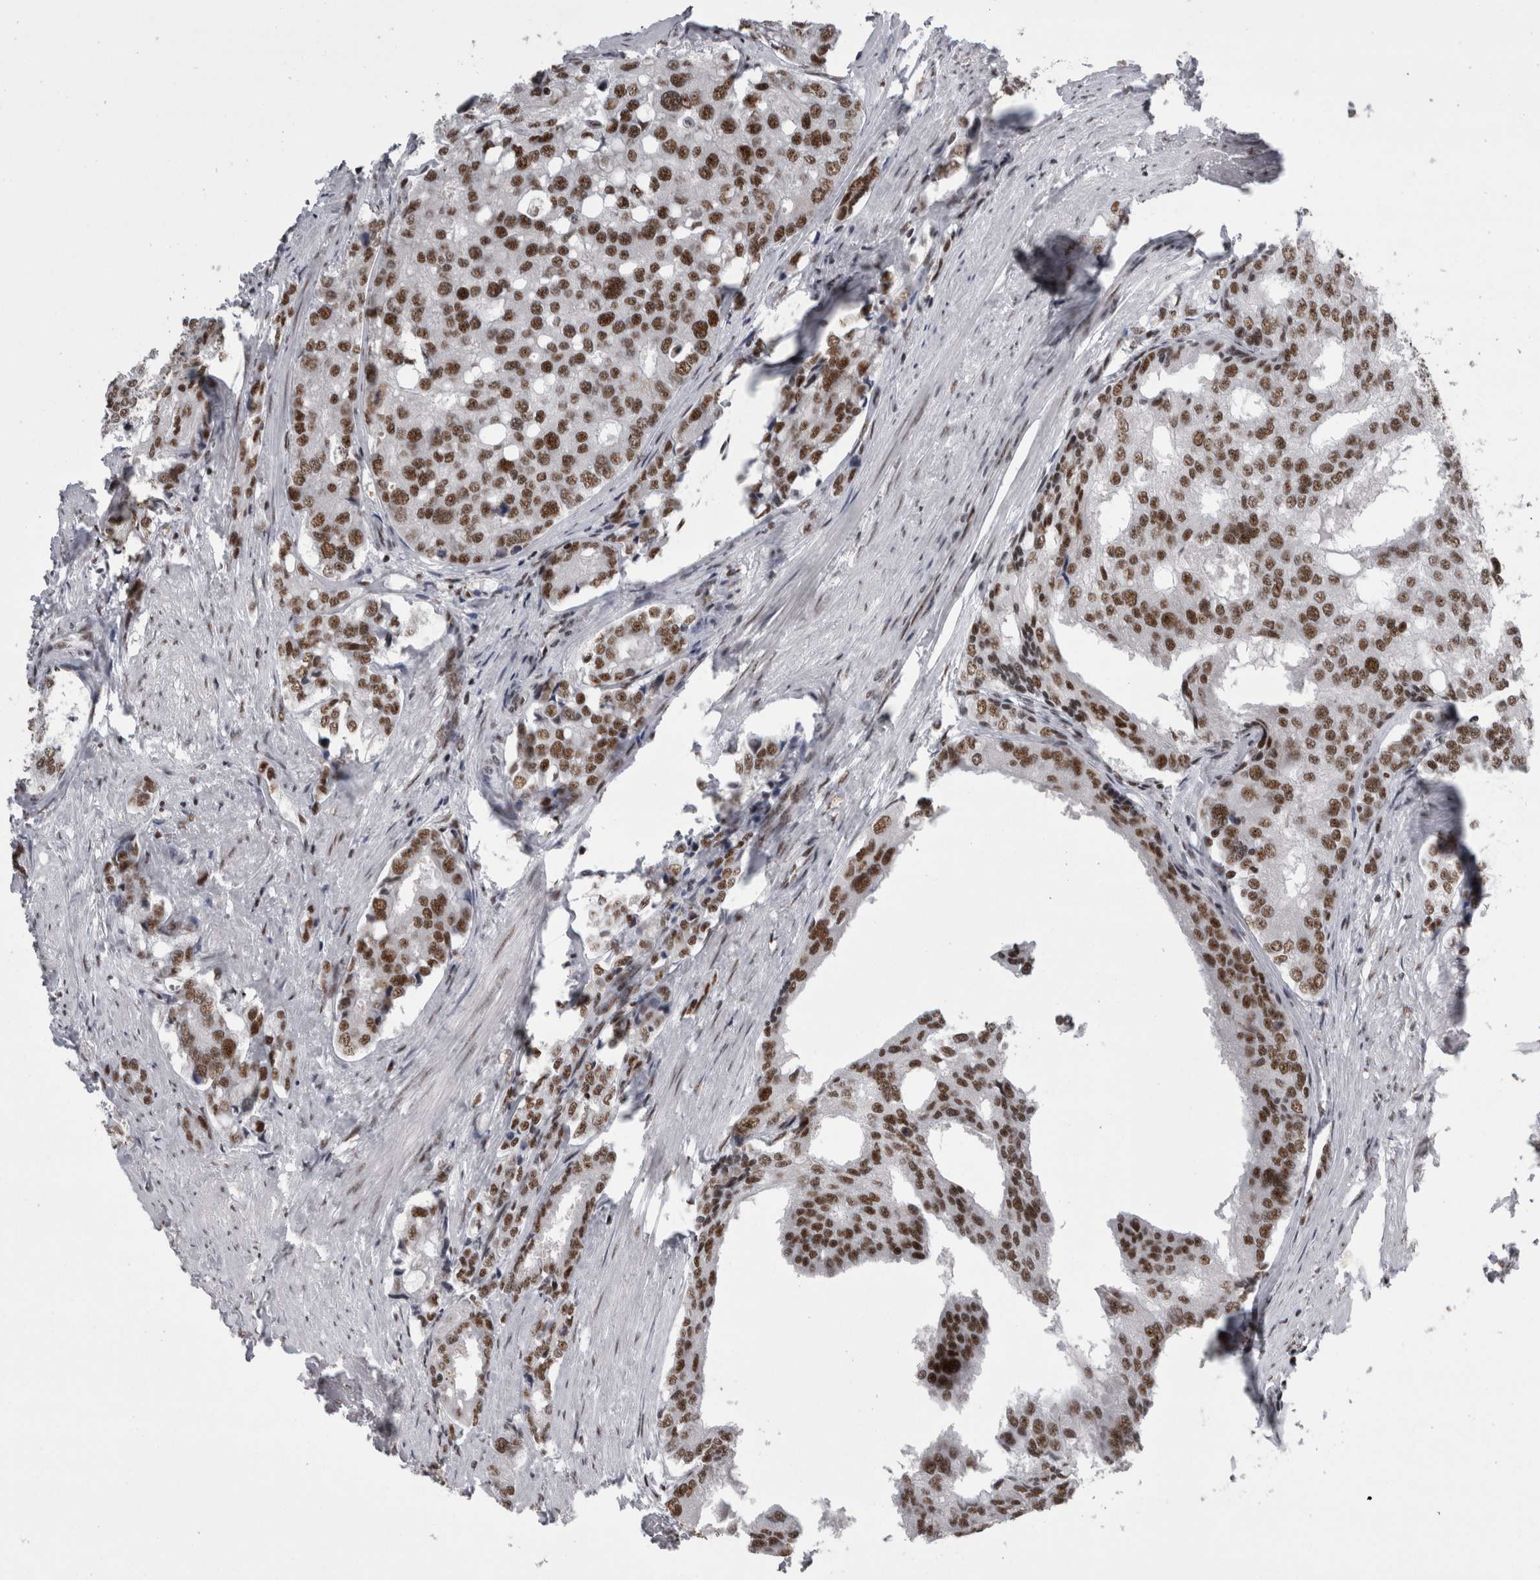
{"staining": {"intensity": "moderate", "quantity": ">75%", "location": "nuclear"}, "tissue": "prostate cancer", "cell_type": "Tumor cells", "image_type": "cancer", "snomed": [{"axis": "morphology", "description": "Adenocarcinoma, High grade"}, {"axis": "topography", "description": "Prostate"}], "caption": "The micrograph demonstrates a brown stain indicating the presence of a protein in the nuclear of tumor cells in prostate cancer (high-grade adenocarcinoma). The staining was performed using DAB, with brown indicating positive protein expression. Nuclei are stained blue with hematoxylin.", "gene": "SNRNP40", "patient": {"sex": "male", "age": 50}}